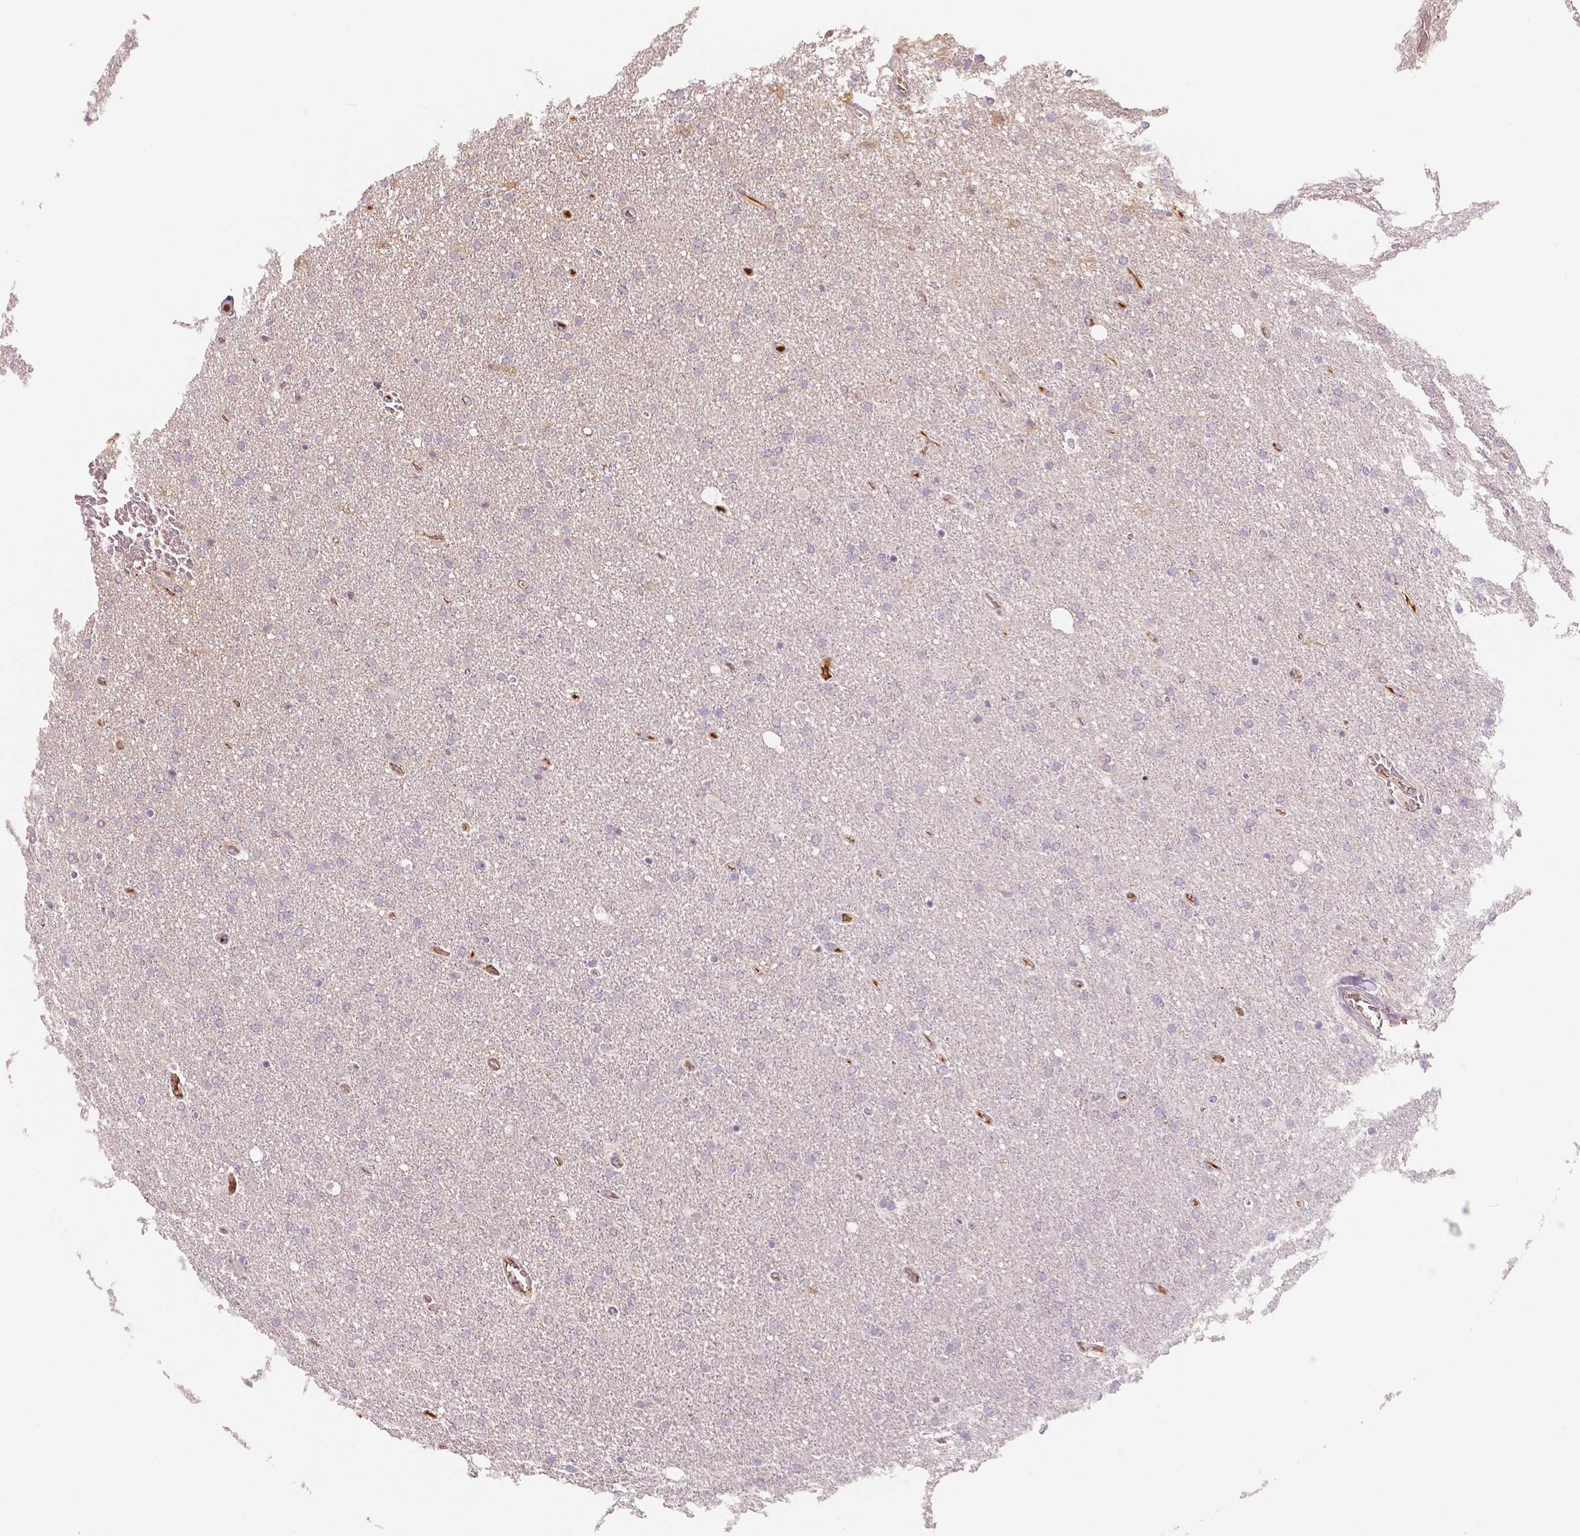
{"staining": {"intensity": "negative", "quantity": "none", "location": "none"}, "tissue": "glioma", "cell_type": "Tumor cells", "image_type": "cancer", "snomed": [{"axis": "morphology", "description": "Glioma, malignant, High grade"}, {"axis": "topography", "description": "Cerebral cortex"}], "caption": "Tumor cells show no significant protein positivity in glioma.", "gene": "APOA4", "patient": {"sex": "male", "age": 70}}